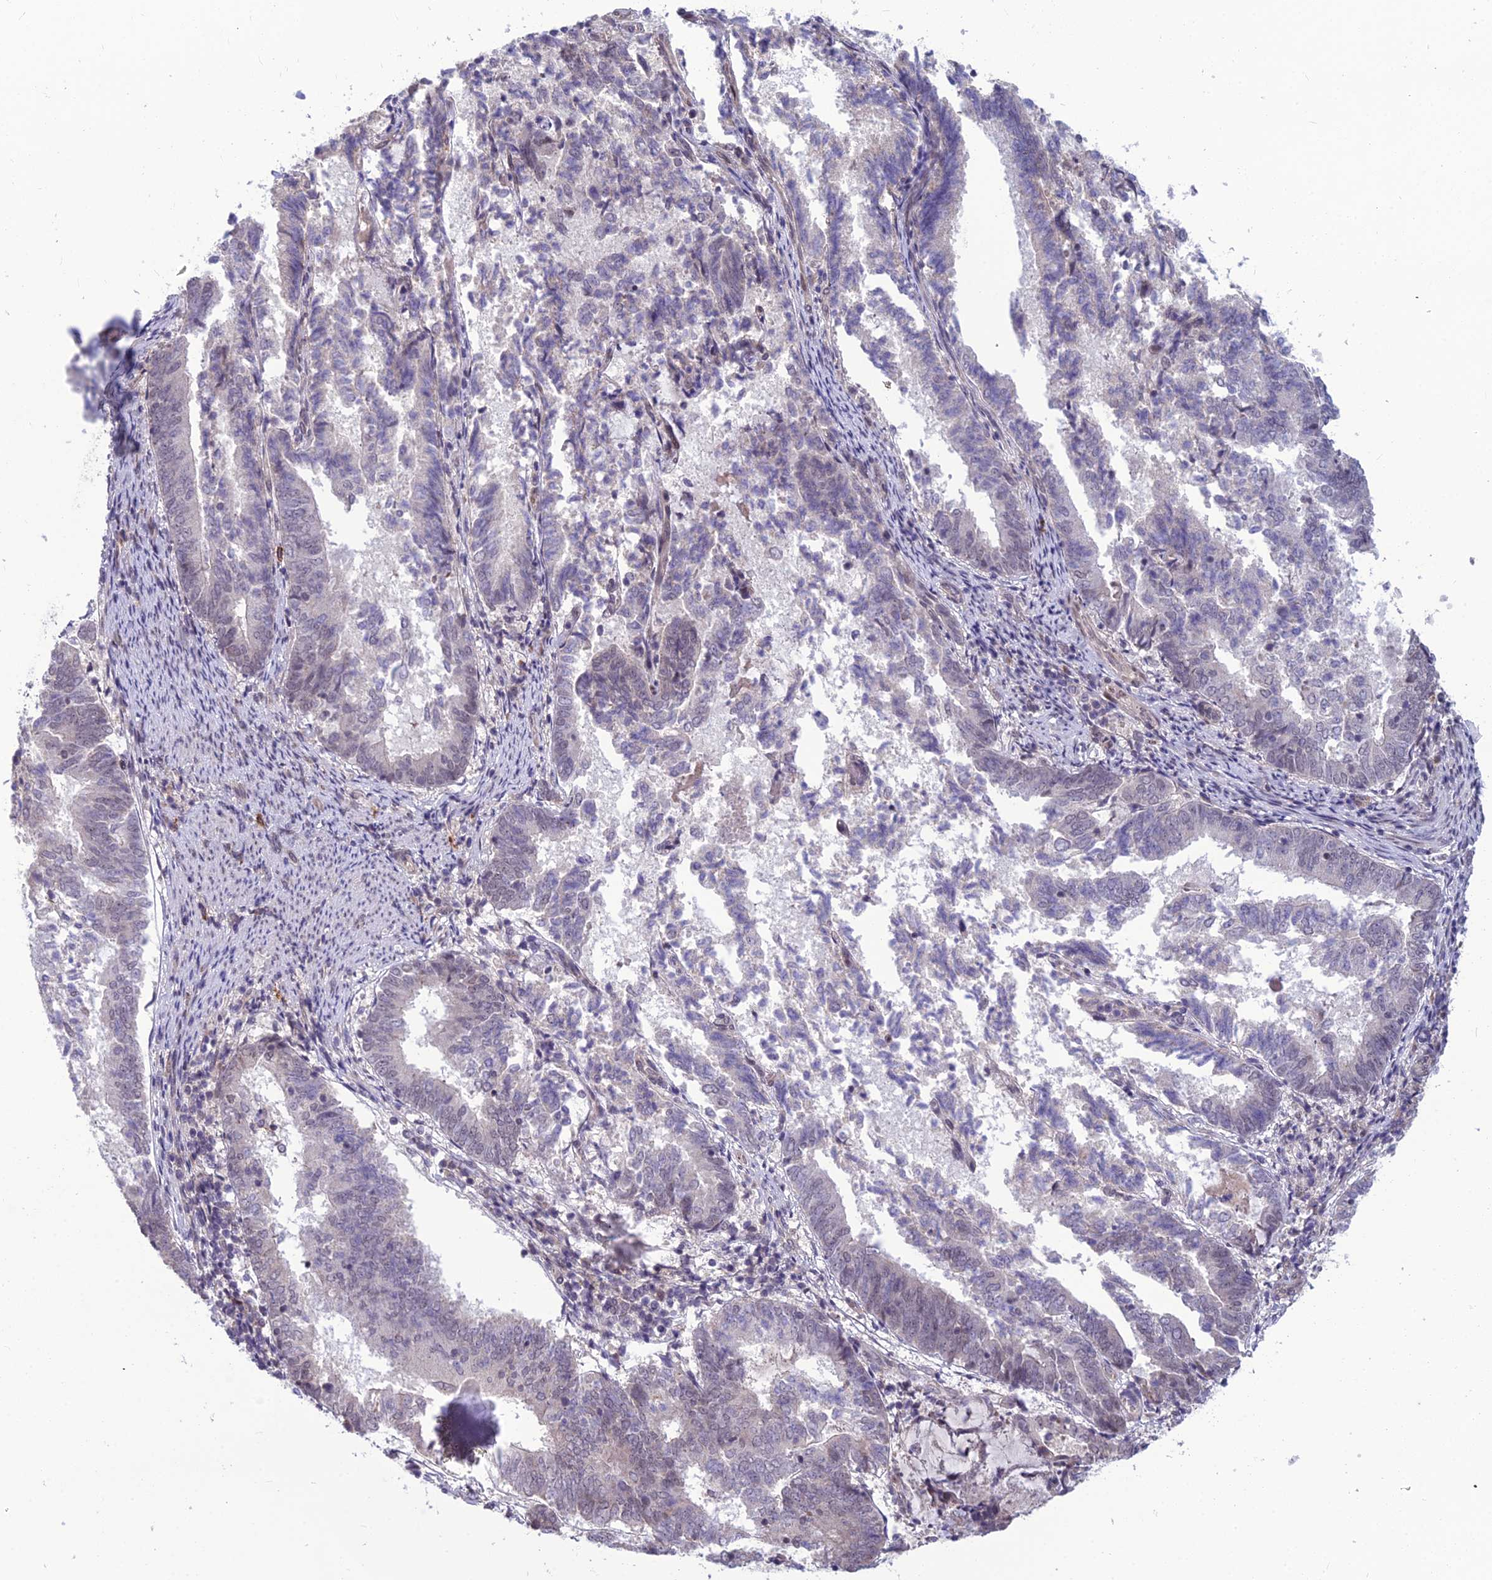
{"staining": {"intensity": "negative", "quantity": "none", "location": "none"}, "tissue": "endometrial cancer", "cell_type": "Tumor cells", "image_type": "cancer", "snomed": [{"axis": "morphology", "description": "Adenocarcinoma, NOS"}, {"axis": "topography", "description": "Endometrium"}], "caption": "Immunohistochemistry (IHC) of adenocarcinoma (endometrial) demonstrates no positivity in tumor cells. (Stains: DAB immunohistochemistry (IHC) with hematoxylin counter stain, Microscopy: brightfield microscopy at high magnification).", "gene": "FBRS", "patient": {"sex": "female", "age": 80}}